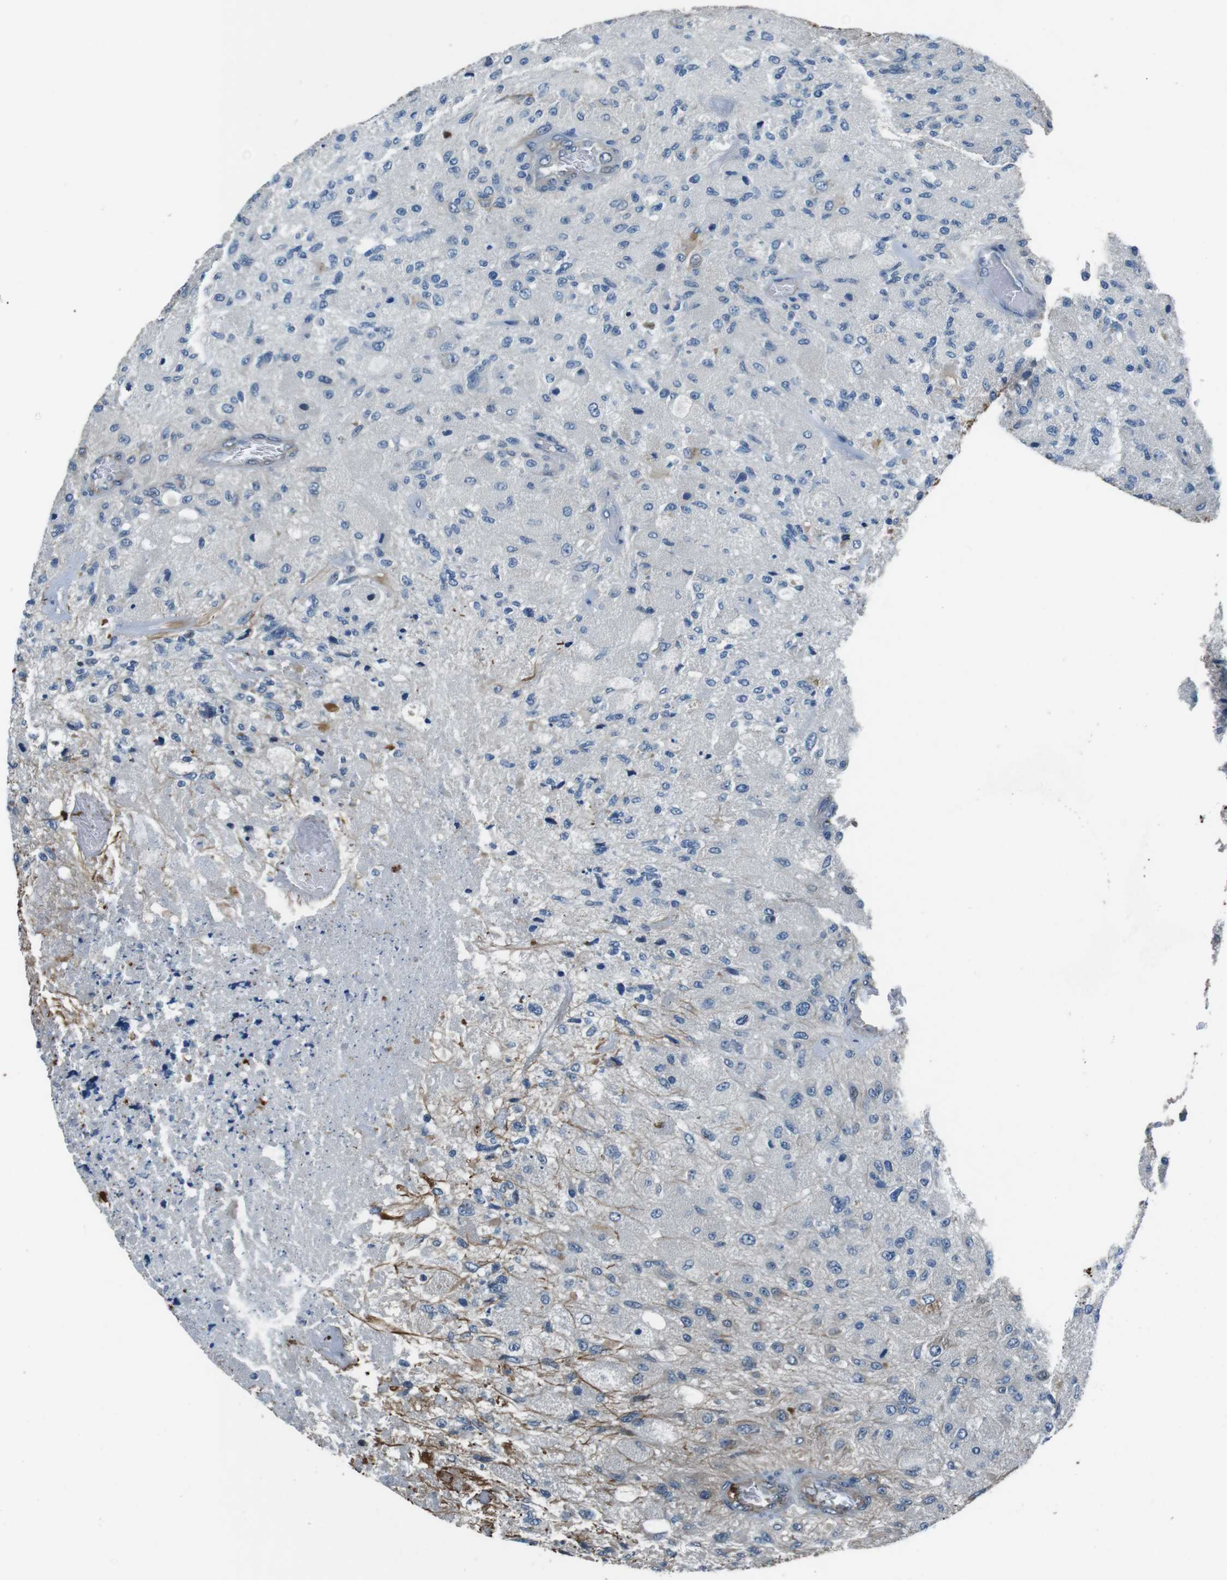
{"staining": {"intensity": "negative", "quantity": "none", "location": "none"}, "tissue": "glioma", "cell_type": "Tumor cells", "image_type": "cancer", "snomed": [{"axis": "morphology", "description": "Normal tissue, NOS"}, {"axis": "morphology", "description": "Glioma, malignant, High grade"}, {"axis": "topography", "description": "Cerebral cortex"}], "caption": "DAB immunohistochemical staining of high-grade glioma (malignant) reveals no significant expression in tumor cells.", "gene": "LRRC49", "patient": {"sex": "male", "age": 77}}